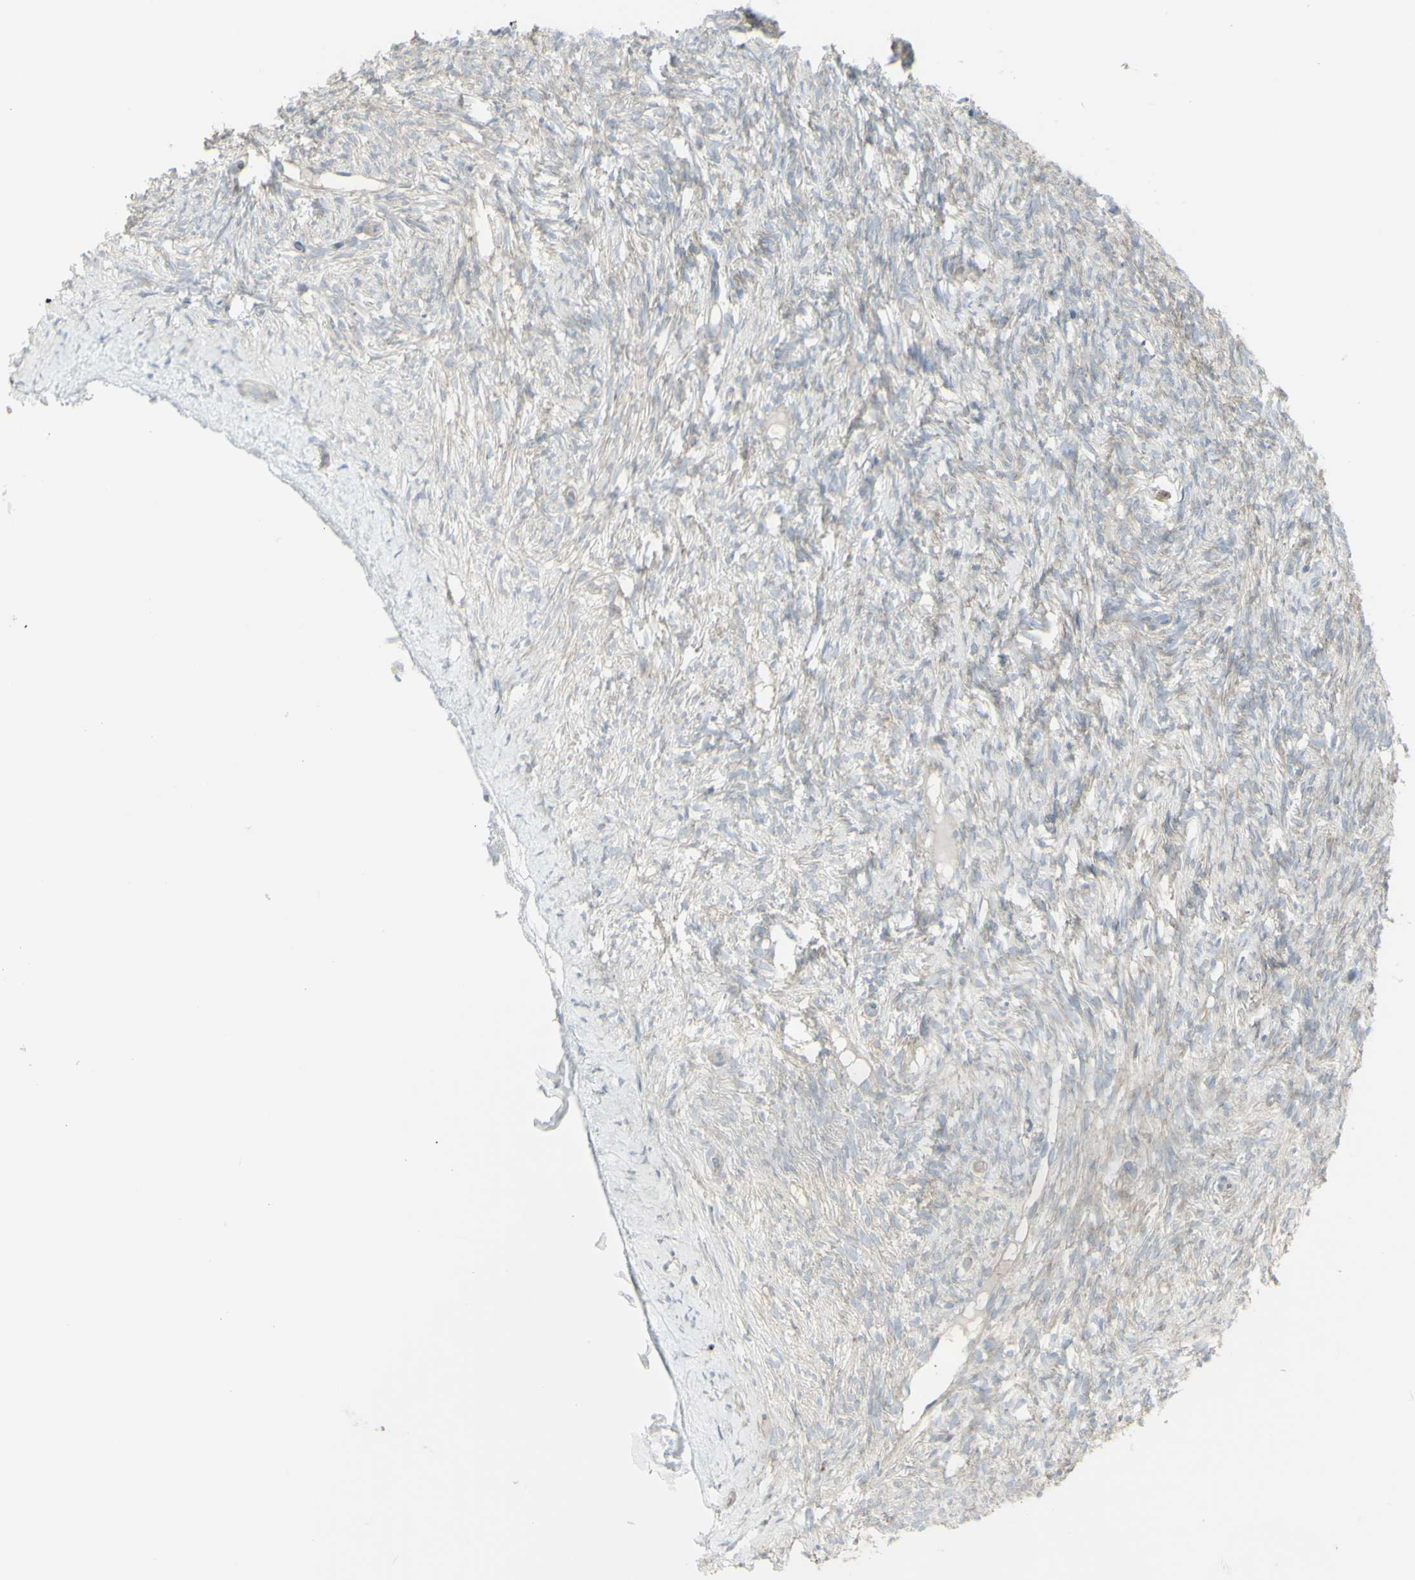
{"staining": {"intensity": "weak", "quantity": "<25%", "location": "cytoplasmic/membranous"}, "tissue": "ovary", "cell_type": "Ovarian stroma cells", "image_type": "normal", "snomed": [{"axis": "morphology", "description": "Normal tissue, NOS"}, {"axis": "topography", "description": "Ovary"}], "caption": "Immunohistochemistry (IHC) image of benign human ovary stained for a protein (brown), which demonstrates no staining in ovarian stroma cells.", "gene": "GALNT6", "patient": {"sex": "female", "age": 33}}